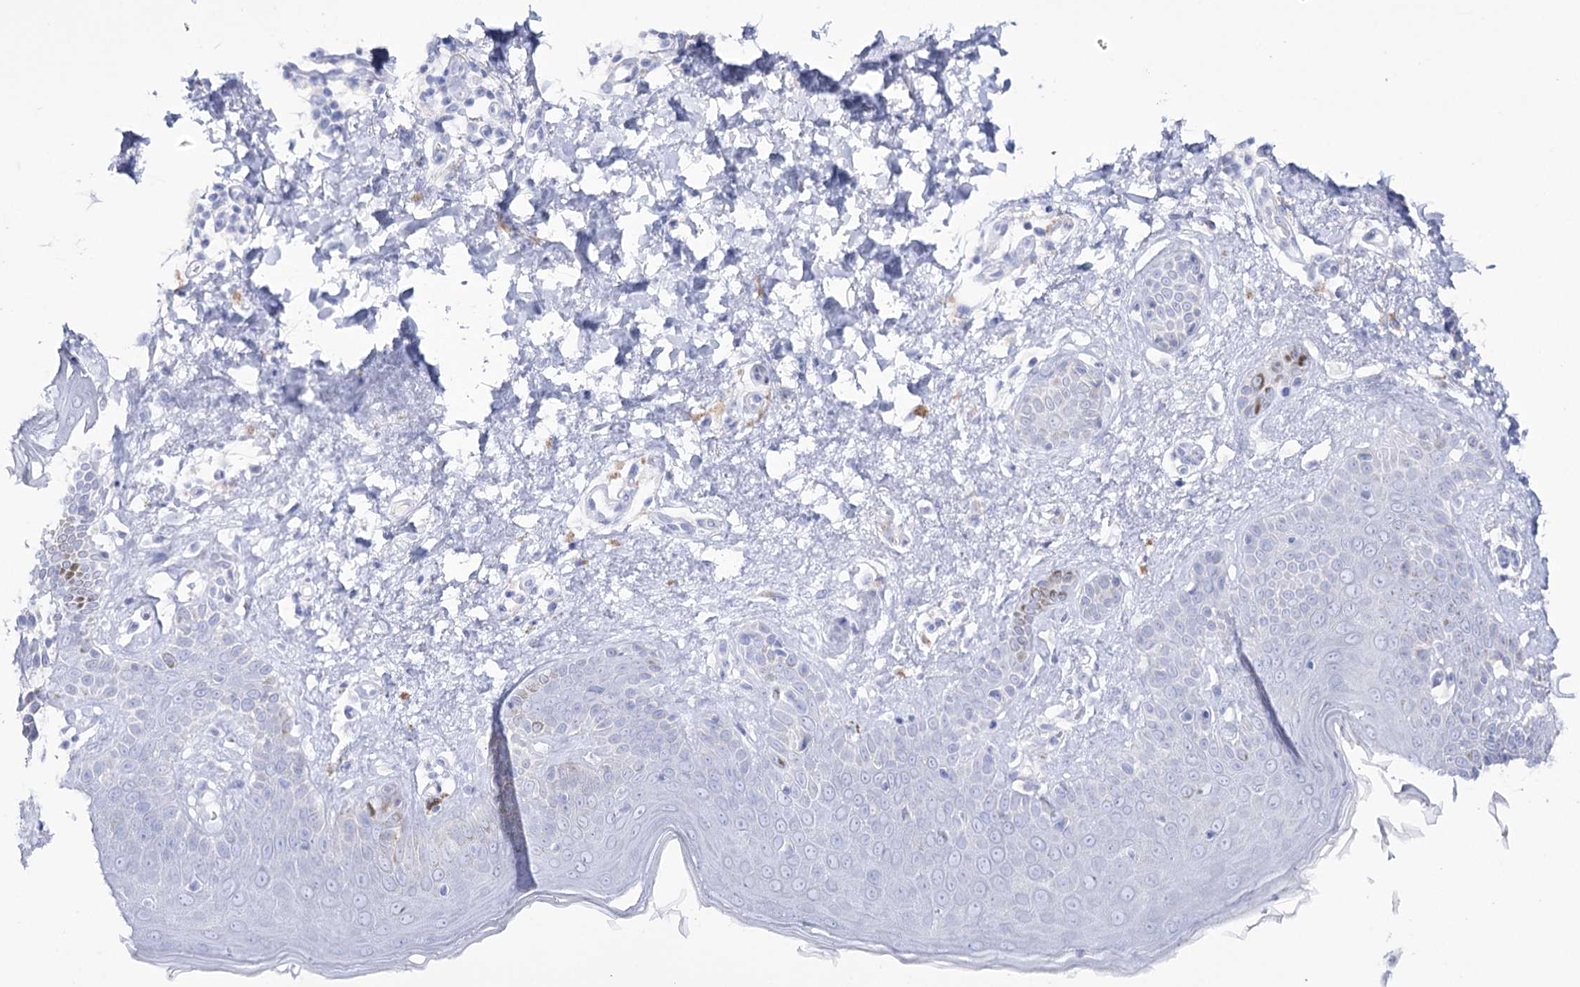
{"staining": {"intensity": "negative", "quantity": "none", "location": "none"}, "tissue": "skin", "cell_type": "Fibroblasts", "image_type": "normal", "snomed": [{"axis": "morphology", "description": "Normal tissue, NOS"}, {"axis": "topography", "description": "Skin"}], "caption": "This is a micrograph of immunohistochemistry staining of normal skin, which shows no positivity in fibroblasts. (Stains: DAB IHC with hematoxylin counter stain, Microscopy: brightfield microscopy at high magnification).", "gene": "NAGLU", "patient": {"sex": "male", "age": 52}}